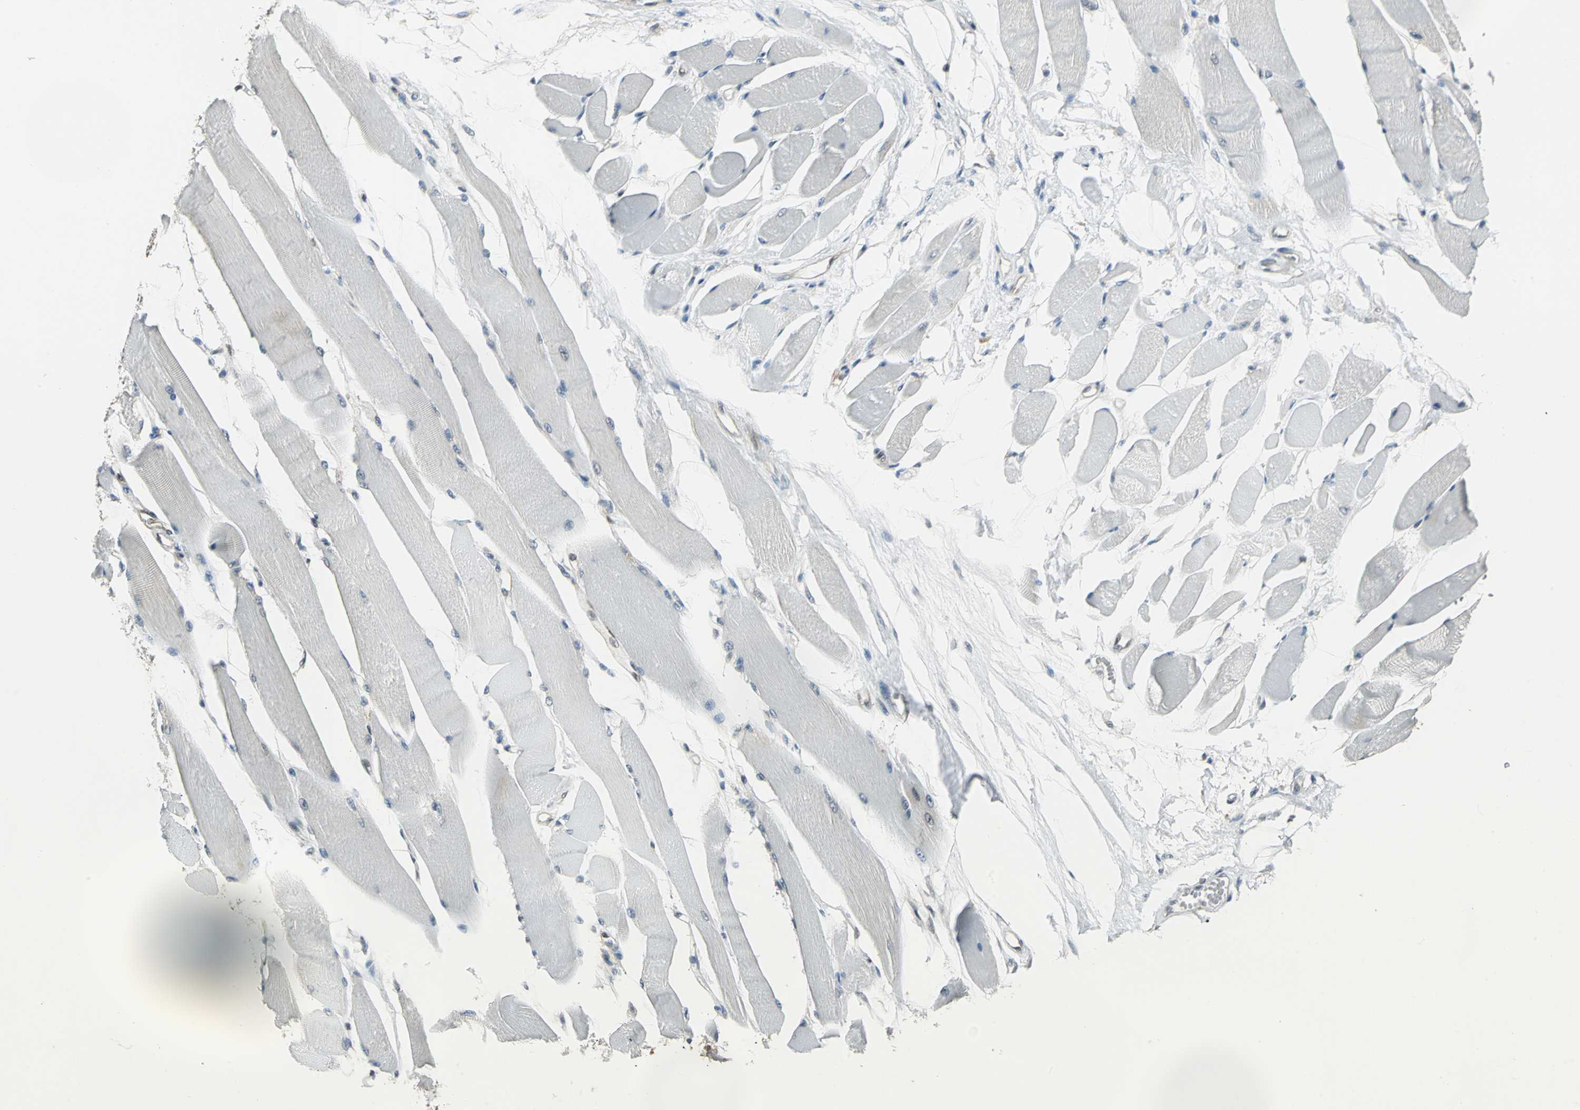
{"staining": {"intensity": "moderate", "quantity": ">75%", "location": "nuclear"}, "tissue": "skeletal muscle", "cell_type": "Myocytes", "image_type": "normal", "snomed": [{"axis": "morphology", "description": "Normal tissue, NOS"}, {"axis": "topography", "description": "Skeletal muscle"}, {"axis": "topography", "description": "Peripheral nerve tissue"}], "caption": "Skeletal muscle stained with DAB immunohistochemistry (IHC) shows medium levels of moderate nuclear positivity in approximately >75% of myocytes.", "gene": "DDX5", "patient": {"sex": "female", "age": 84}}